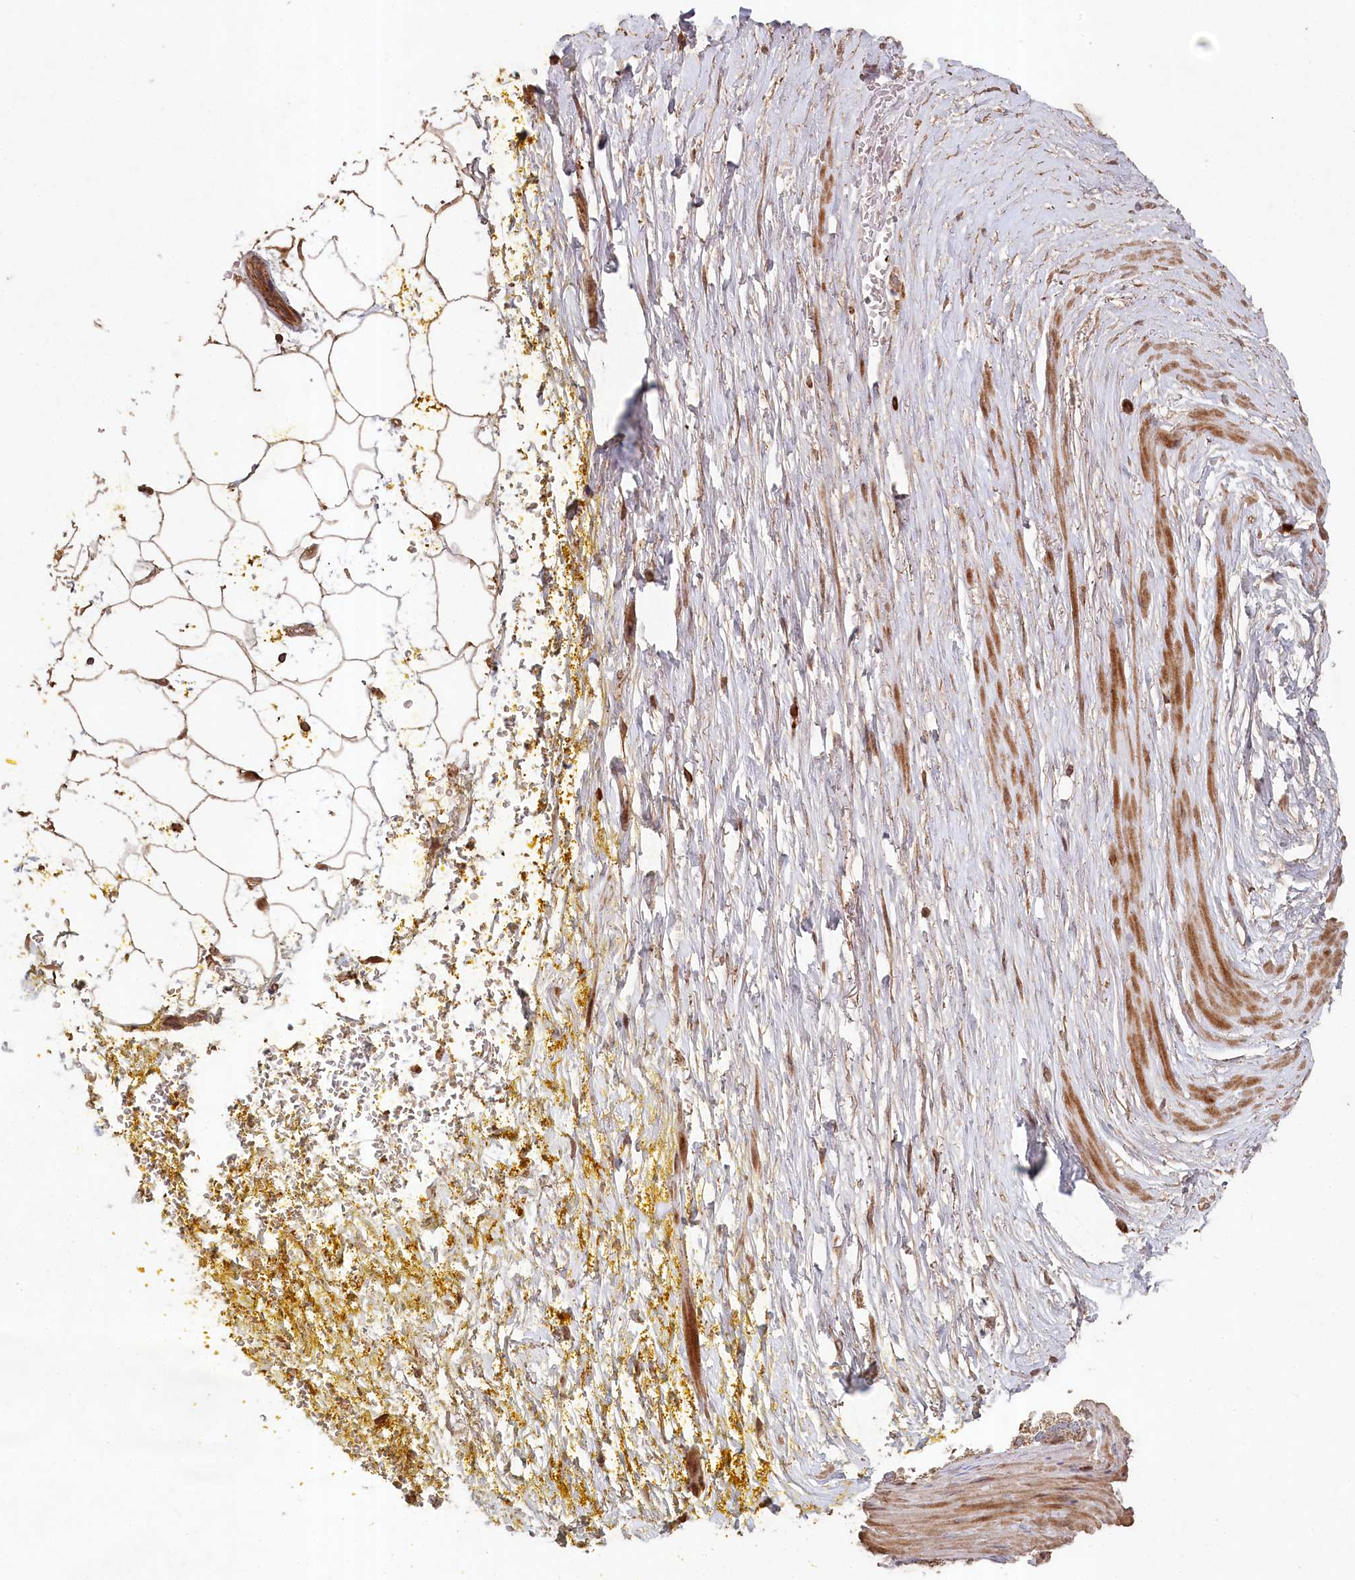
{"staining": {"intensity": "moderate", "quantity": ">75%", "location": "cytoplasmic/membranous"}, "tissue": "adipose tissue", "cell_type": "Adipocytes", "image_type": "normal", "snomed": [{"axis": "morphology", "description": "Normal tissue, NOS"}, {"axis": "morphology", "description": "Adenocarcinoma, Low grade"}, {"axis": "topography", "description": "Prostate"}, {"axis": "topography", "description": "Peripheral nerve tissue"}], "caption": "IHC image of normal adipose tissue: human adipose tissue stained using IHC demonstrates medium levels of moderate protein expression localized specifically in the cytoplasmic/membranous of adipocytes, appearing as a cytoplasmic/membranous brown color.", "gene": "HAL", "patient": {"sex": "male", "age": 63}}